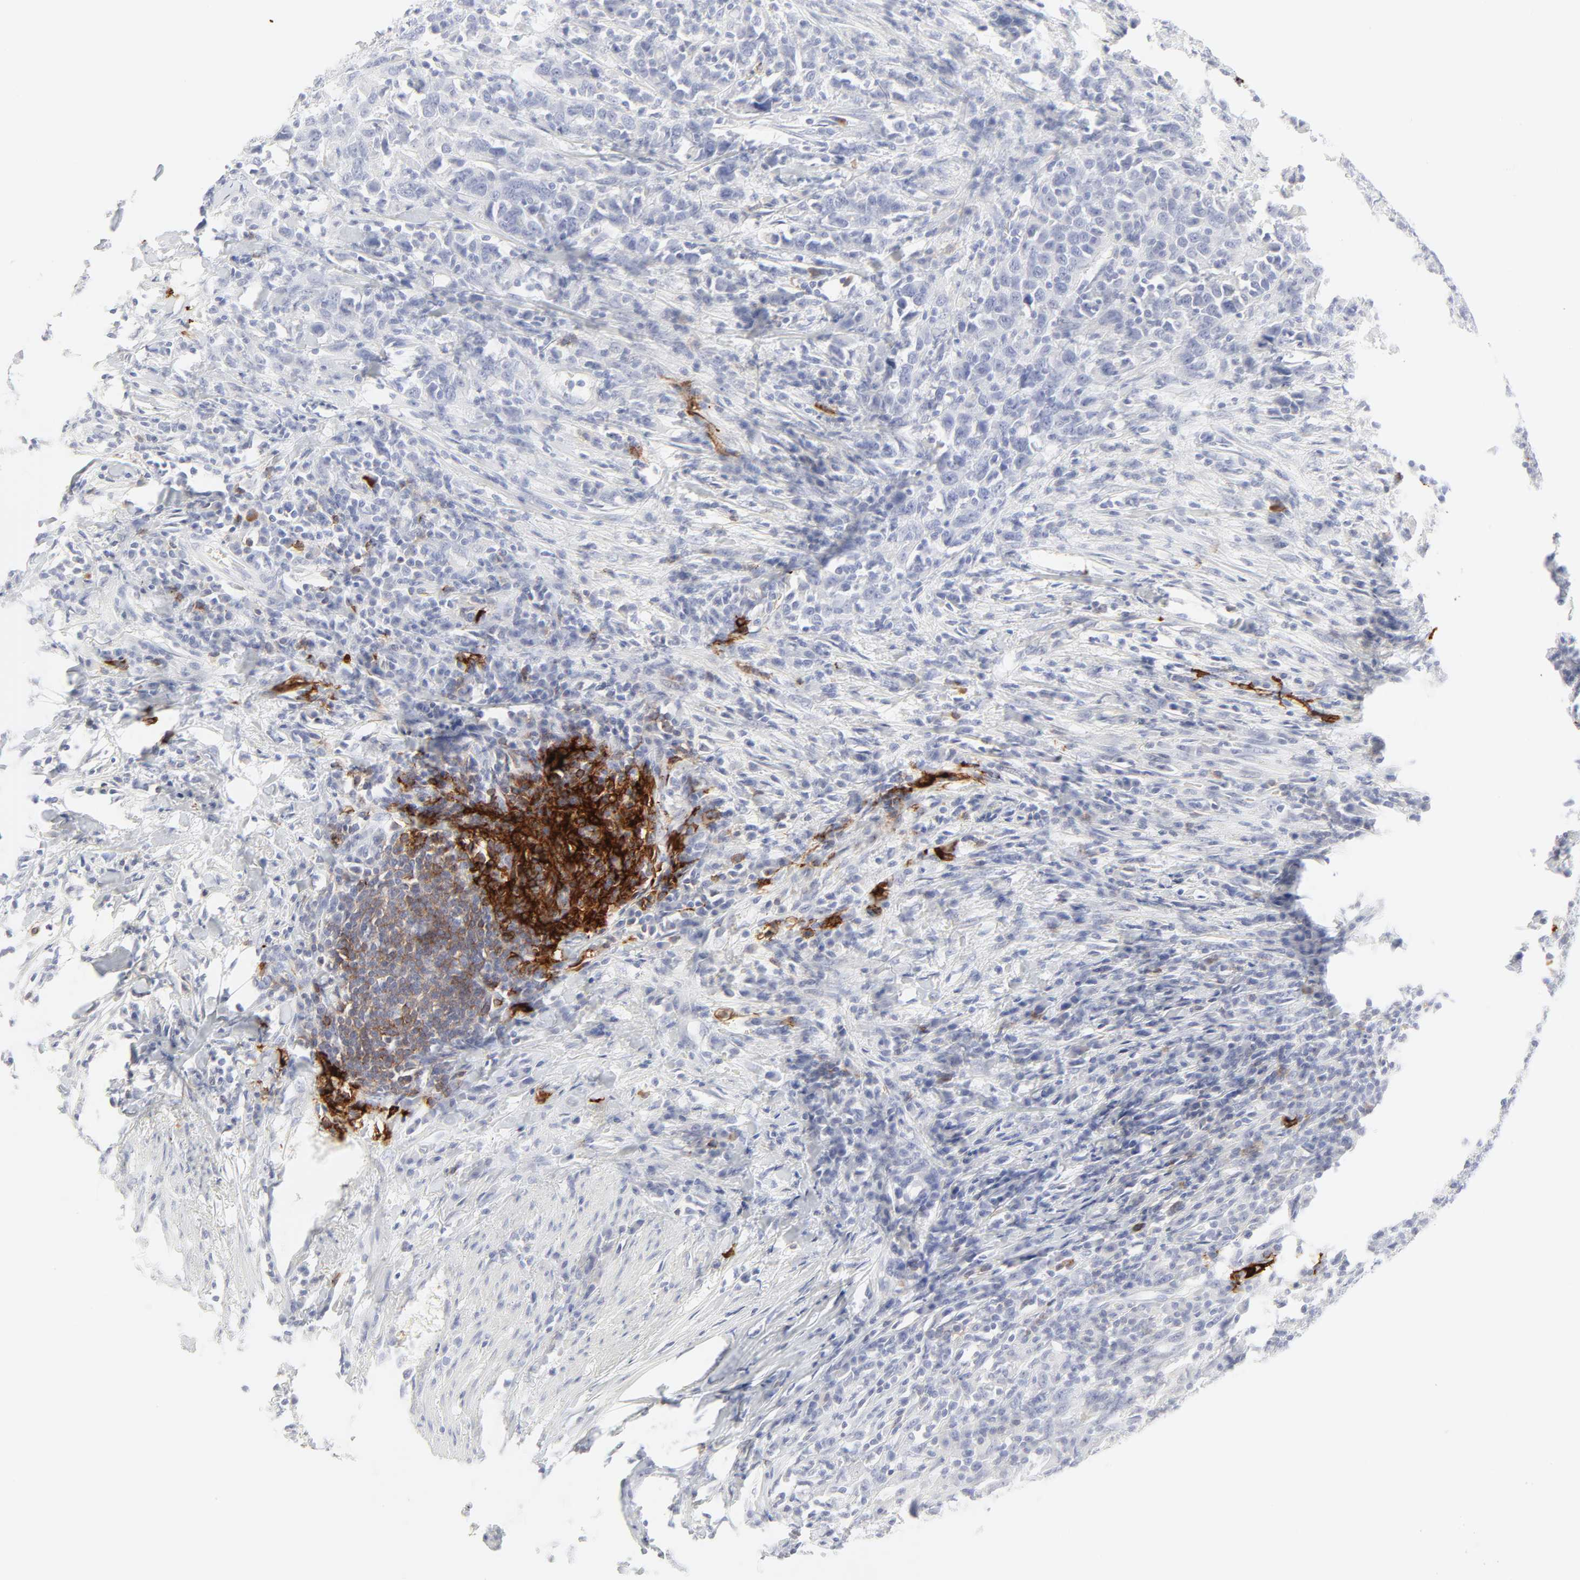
{"staining": {"intensity": "negative", "quantity": "none", "location": "none"}, "tissue": "urothelial cancer", "cell_type": "Tumor cells", "image_type": "cancer", "snomed": [{"axis": "morphology", "description": "Urothelial carcinoma, High grade"}, {"axis": "topography", "description": "Urinary bladder"}], "caption": "Protein analysis of urothelial cancer displays no significant staining in tumor cells.", "gene": "CCR7", "patient": {"sex": "male", "age": 61}}